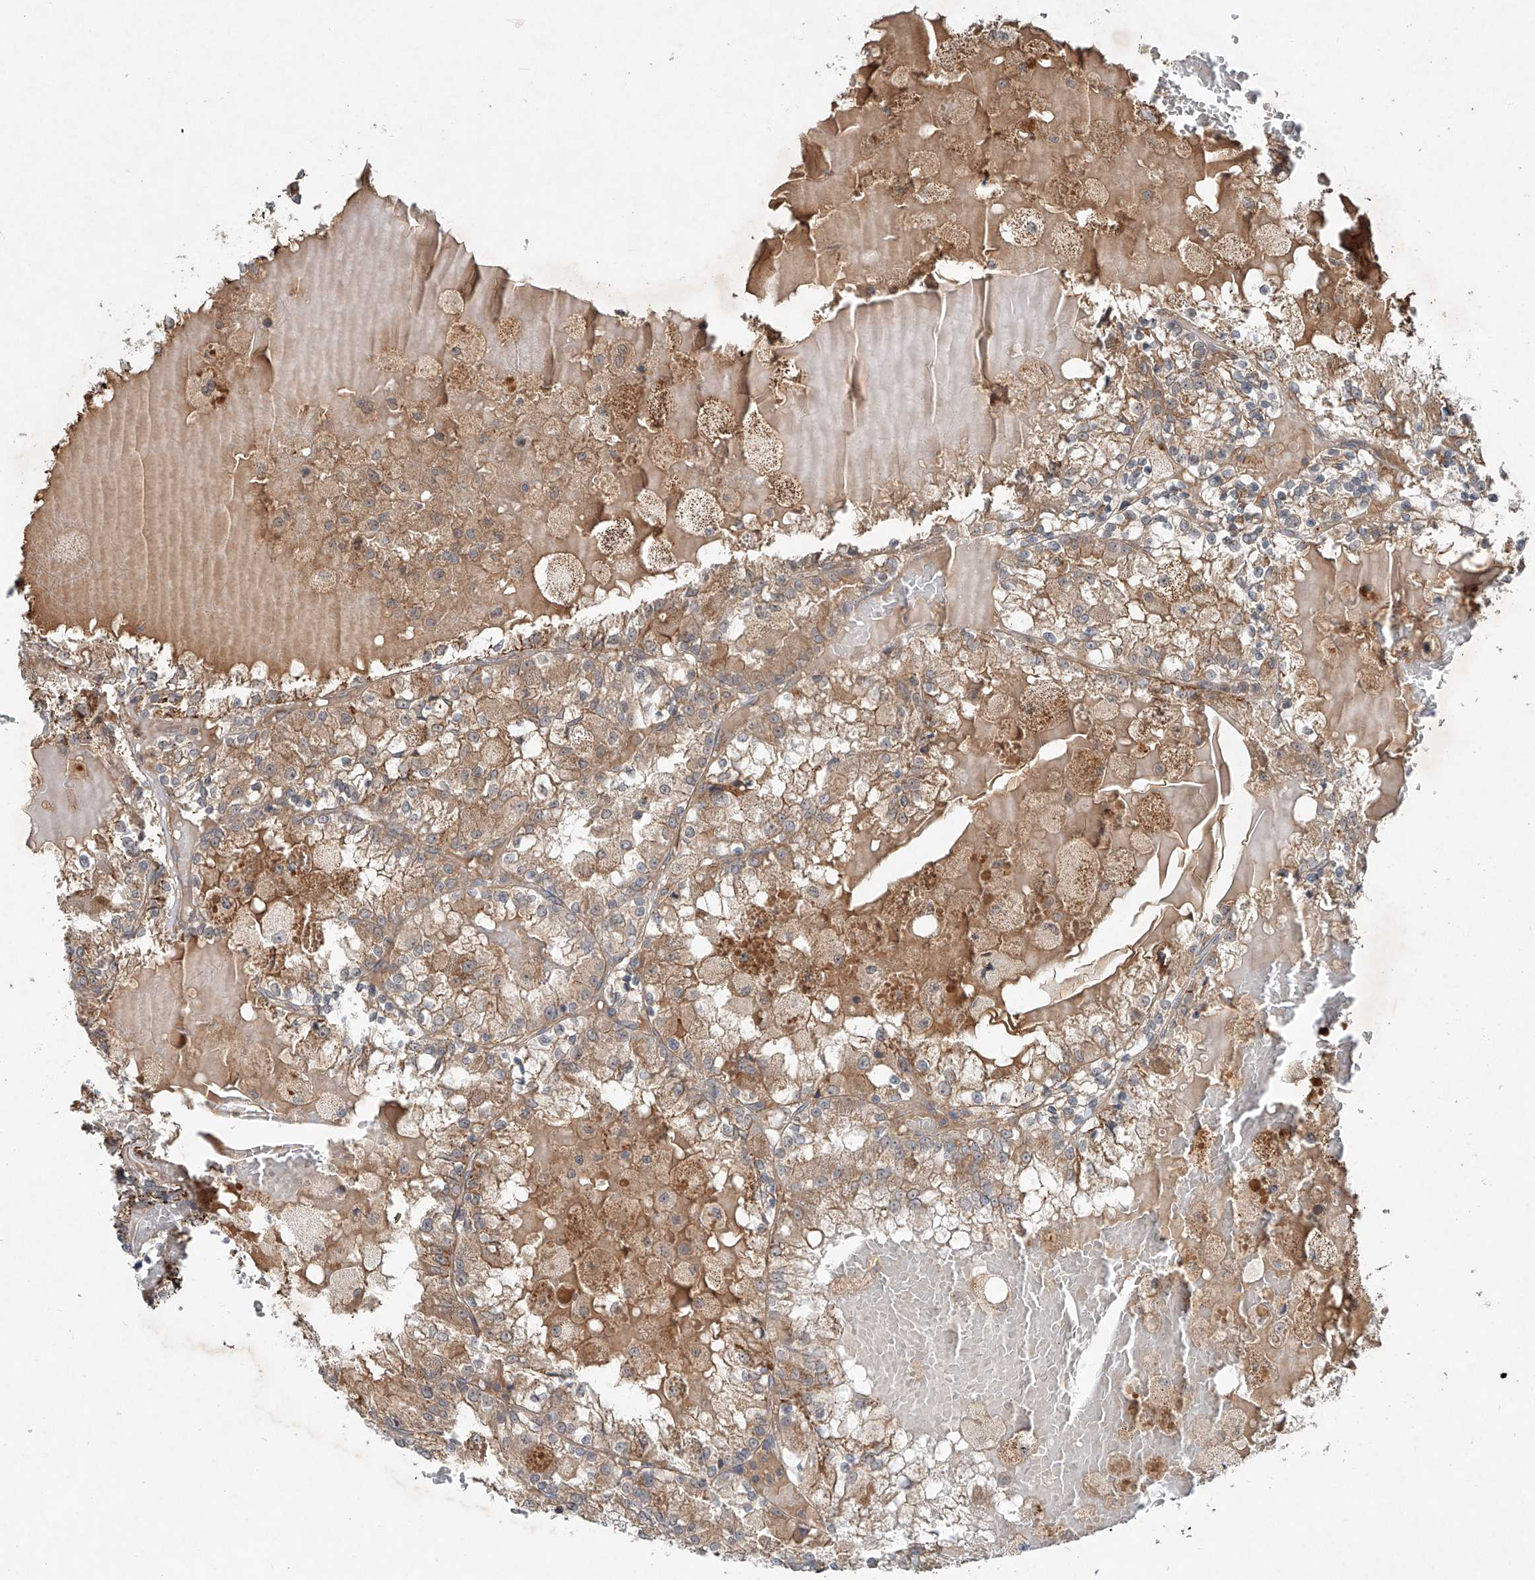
{"staining": {"intensity": "moderate", "quantity": ">75%", "location": "cytoplasmic/membranous"}, "tissue": "renal cancer", "cell_type": "Tumor cells", "image_type": "cancer", "snomed": [{"axis": "morphology", "description": "Adenocarcinoma, NOS"}, {"axis": "topography", "description": "Kidney"}], "caption": "Renal cancer (adenocarcinoma) tissue exhibits moderate cytoplasmic/membranous staining in about >75% of tumor cells, visualized by immunohistochemistry.", "gene": "IER5", "patient": {"sex": "female", "age": 56}}